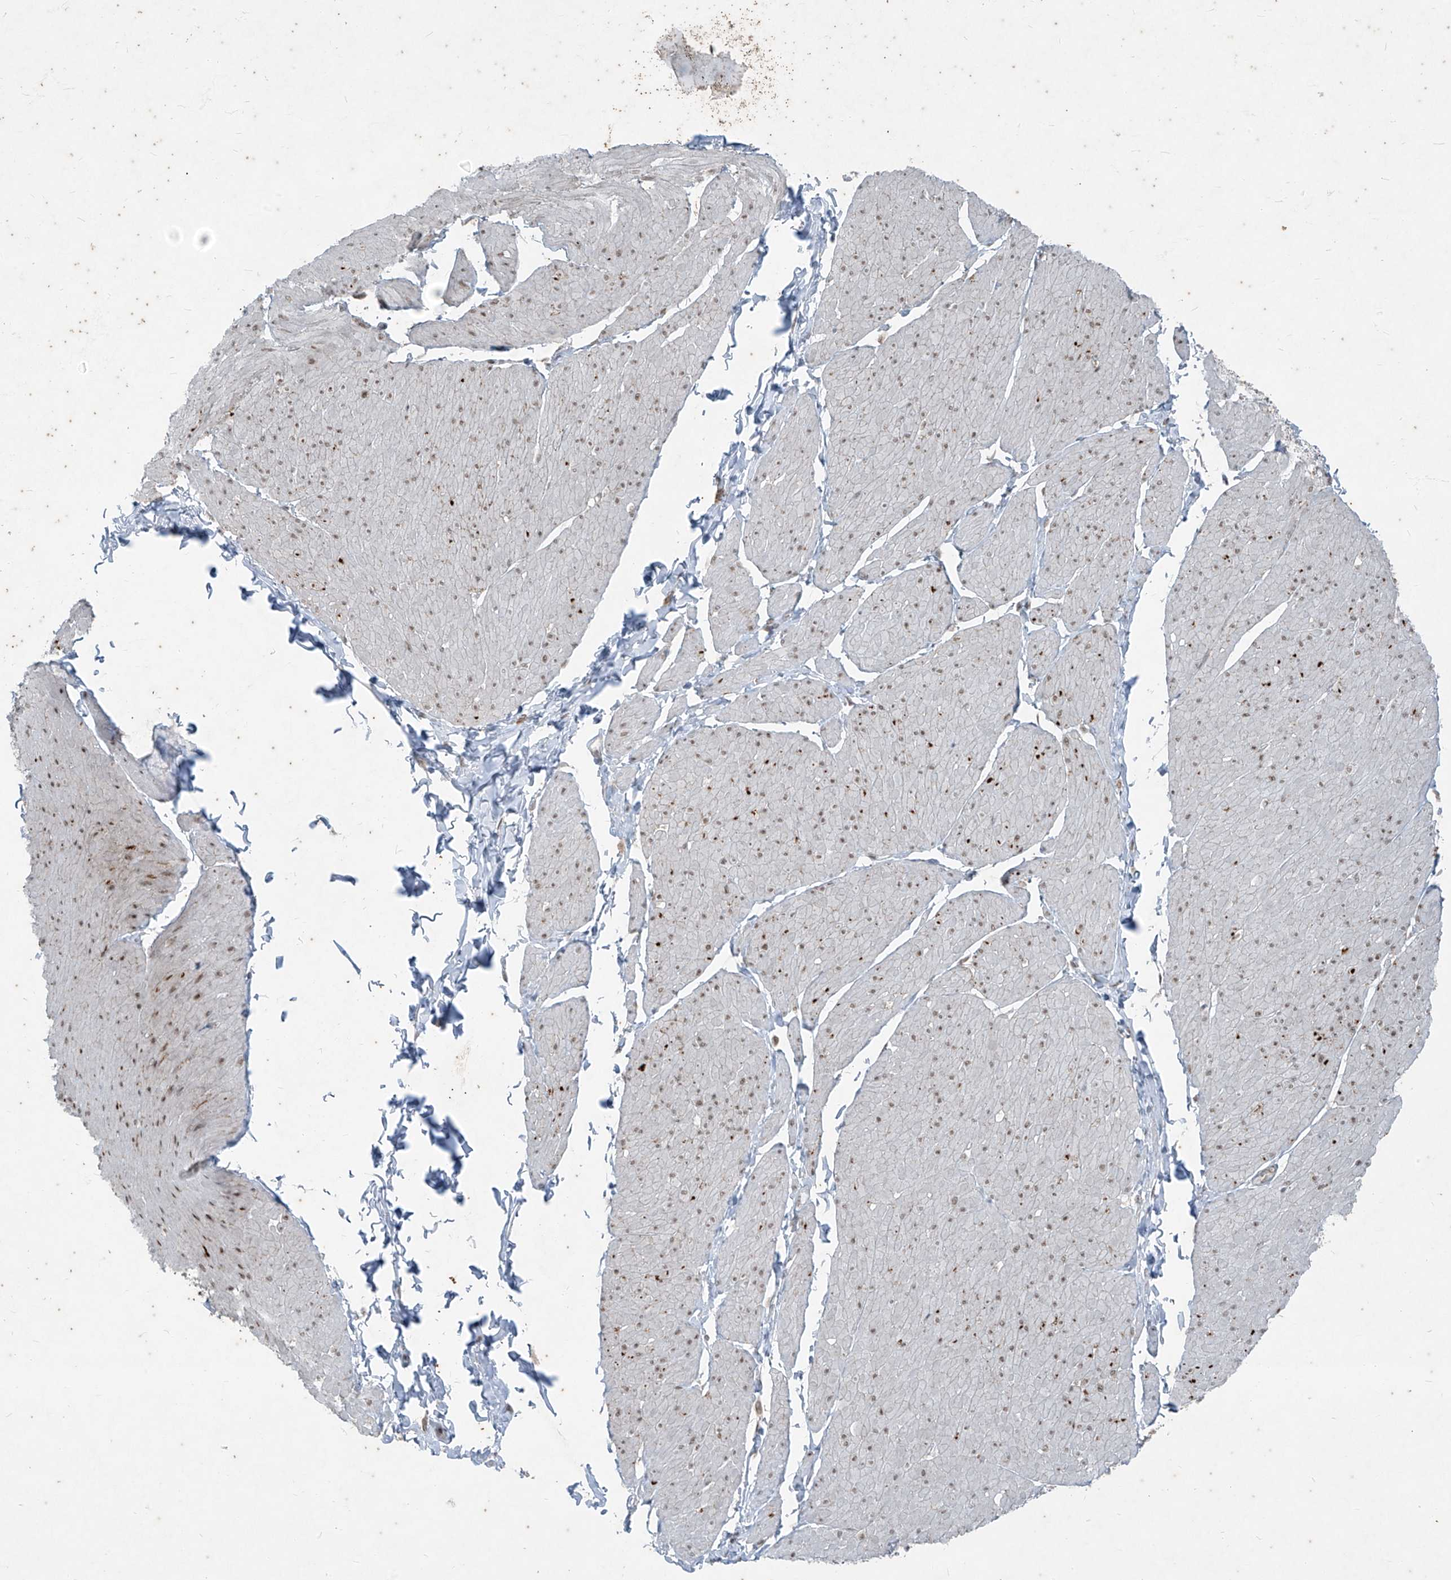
{"staining": {"intensity": "weak", "quantity": ">75%", "location": "nuclear"}, "tissue": "smooth muscle", "cell_type": "Smooth muscle cells", "image_type": "normal", "snomed": [{"axis": "morphology", "description": "Urothelial carcinoma, High grade"}, {"axis": "topography", "description": "Urinary bladder"}], "caption": "An immunohistochemistry micrograph of normal tissue is shown. Protein staining in brown highlights weak nuclear positivity in smooth muscle within smooth muscle cells. The staining is performed using DAB (3,3'-diaminobenzidine) brown chromogen to label protein expression. The nuclei are counter-stained blue using hematoxylin.", "gene": "ZNF354B", "patient": {"sex": "male", "age": 46}}